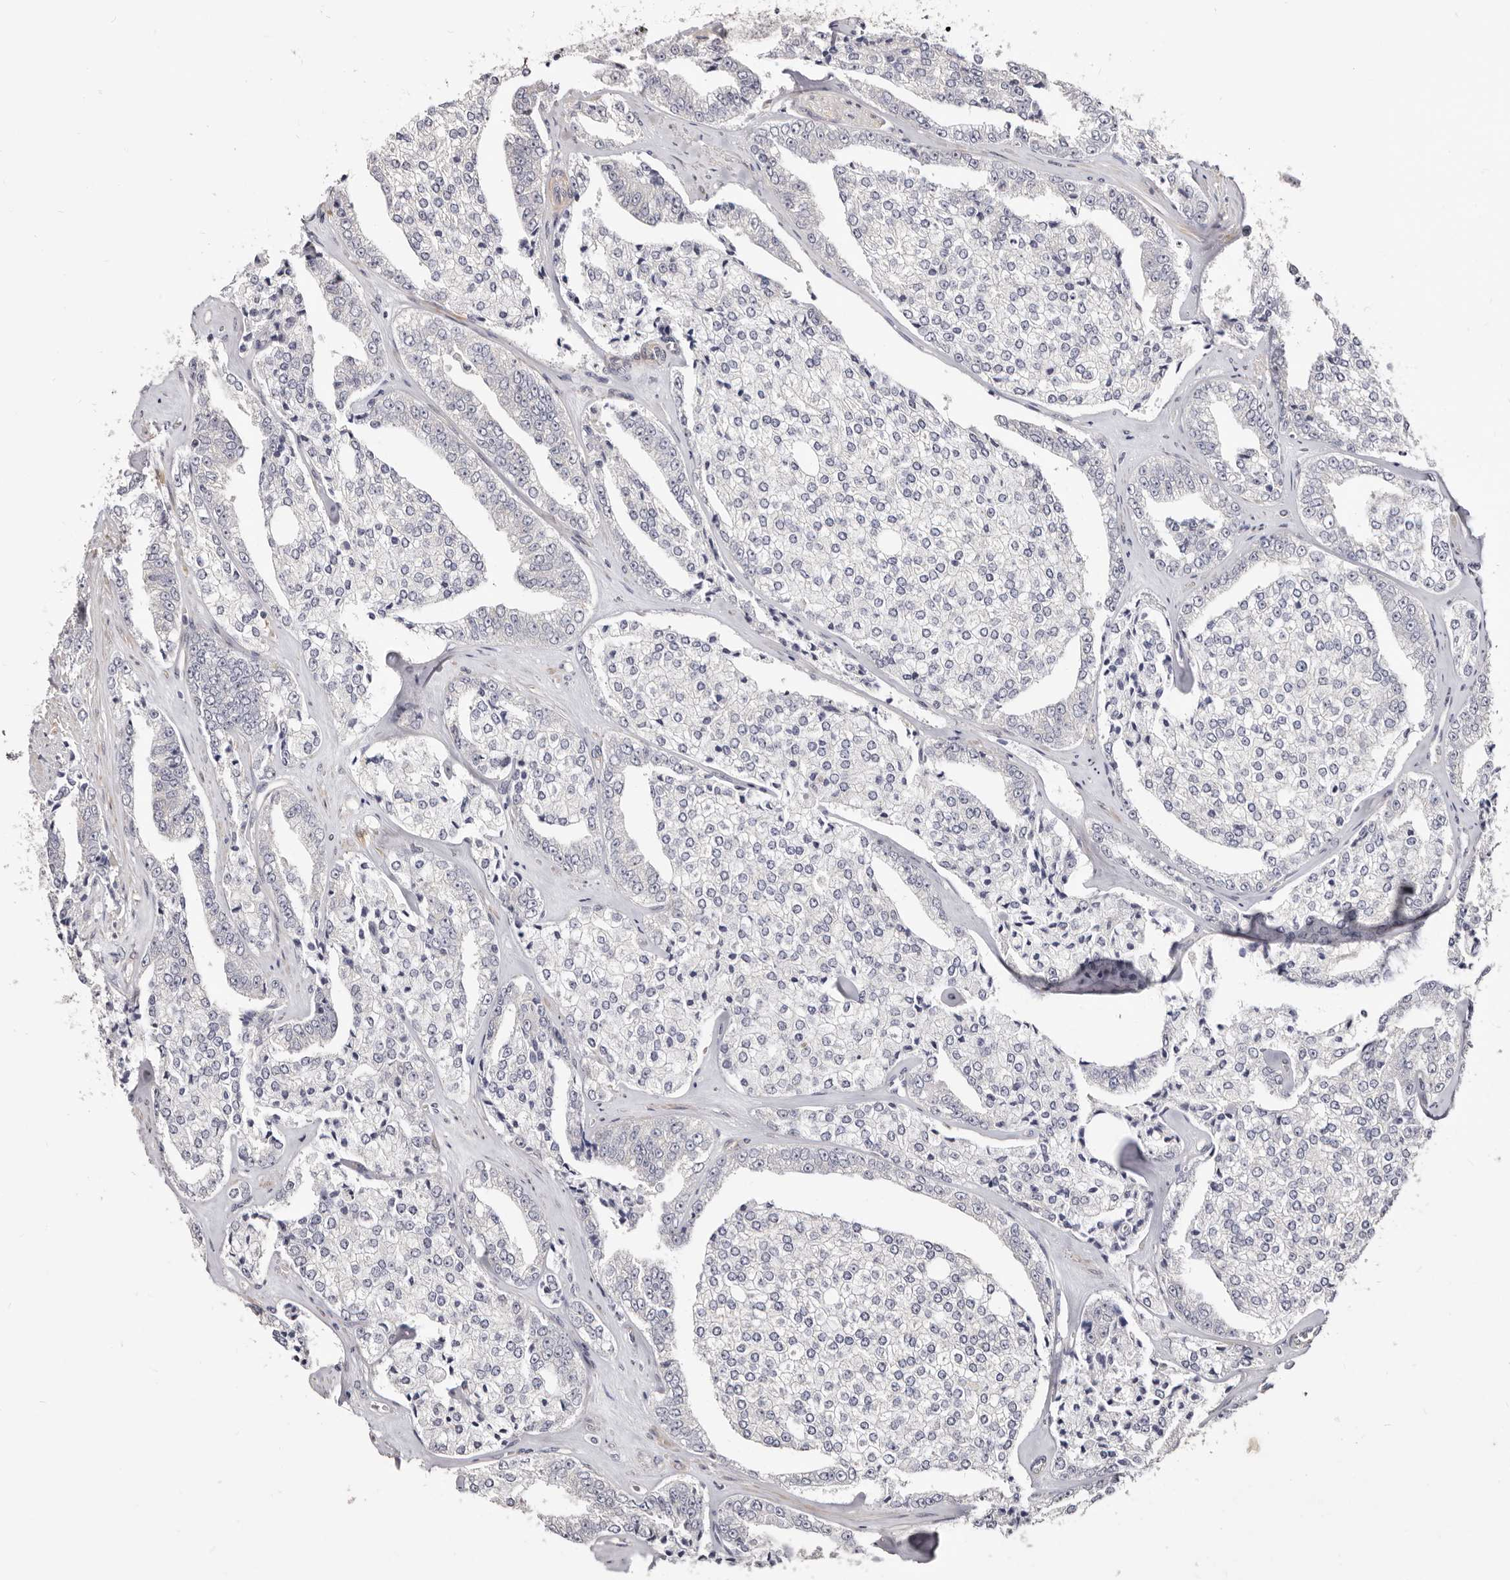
{"staining": {"intensity": "negative", "quantity": "none", "location": "none"}, "tissue": "prostate cancer", "cell_type": "Tumor cells", "image_type": "cancer", "snomed": [{"axis": "morphology", "description": "Adenocarcinoma, High grade"}, {"axis": "topography", "description": "Prostate"}], "caption": "Immunohistochemistry image of neoplastic tissue: human prostate cancer (adenocarcinoma (high-grade)) stained with DAB demonstrates no significant protein expression in tumor cells.", "gene": "GPATCH4", "patient": {"sex": "male", "age": 71}}